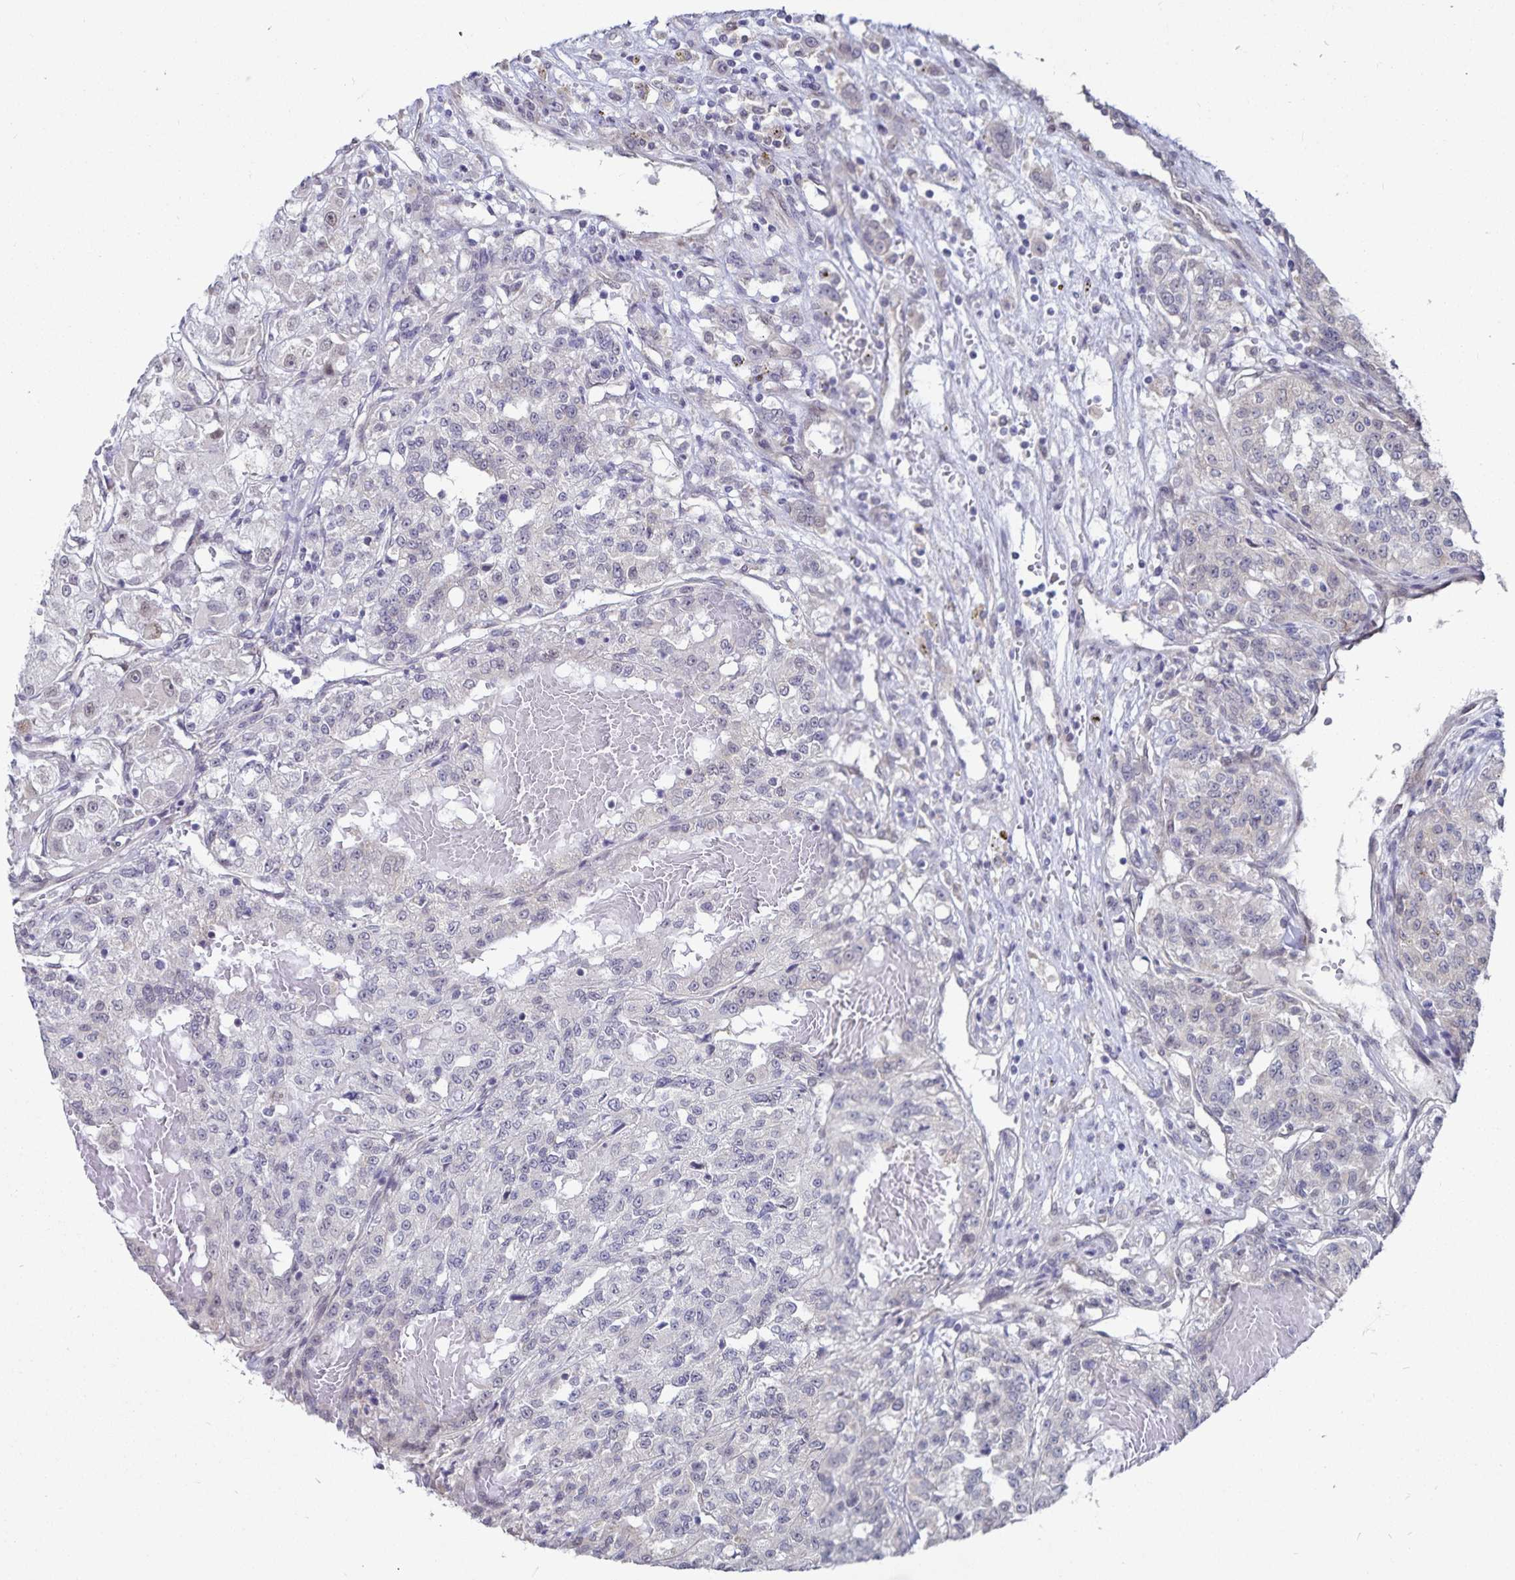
{"staining": {"intensity": "negative", "quantity": "none", "location": "none"}, "tissue": "renal cancer", "cell_type": "Tumor cells", "image_type": "cancer", "snomed": [{"axis": "morphology", "description": "Adenocarcinoma, NOS"}, {"axis": "topography", "description": "Kidney"}], "caption": "IHC micrograph of neoplastic tissue: renal cancer (adenocarcinoma) stained with DAB reveals no significant protein expression in tumor cells.", "gene": "ATP2A2", "patient": {"sex": "female", "age": 63}}